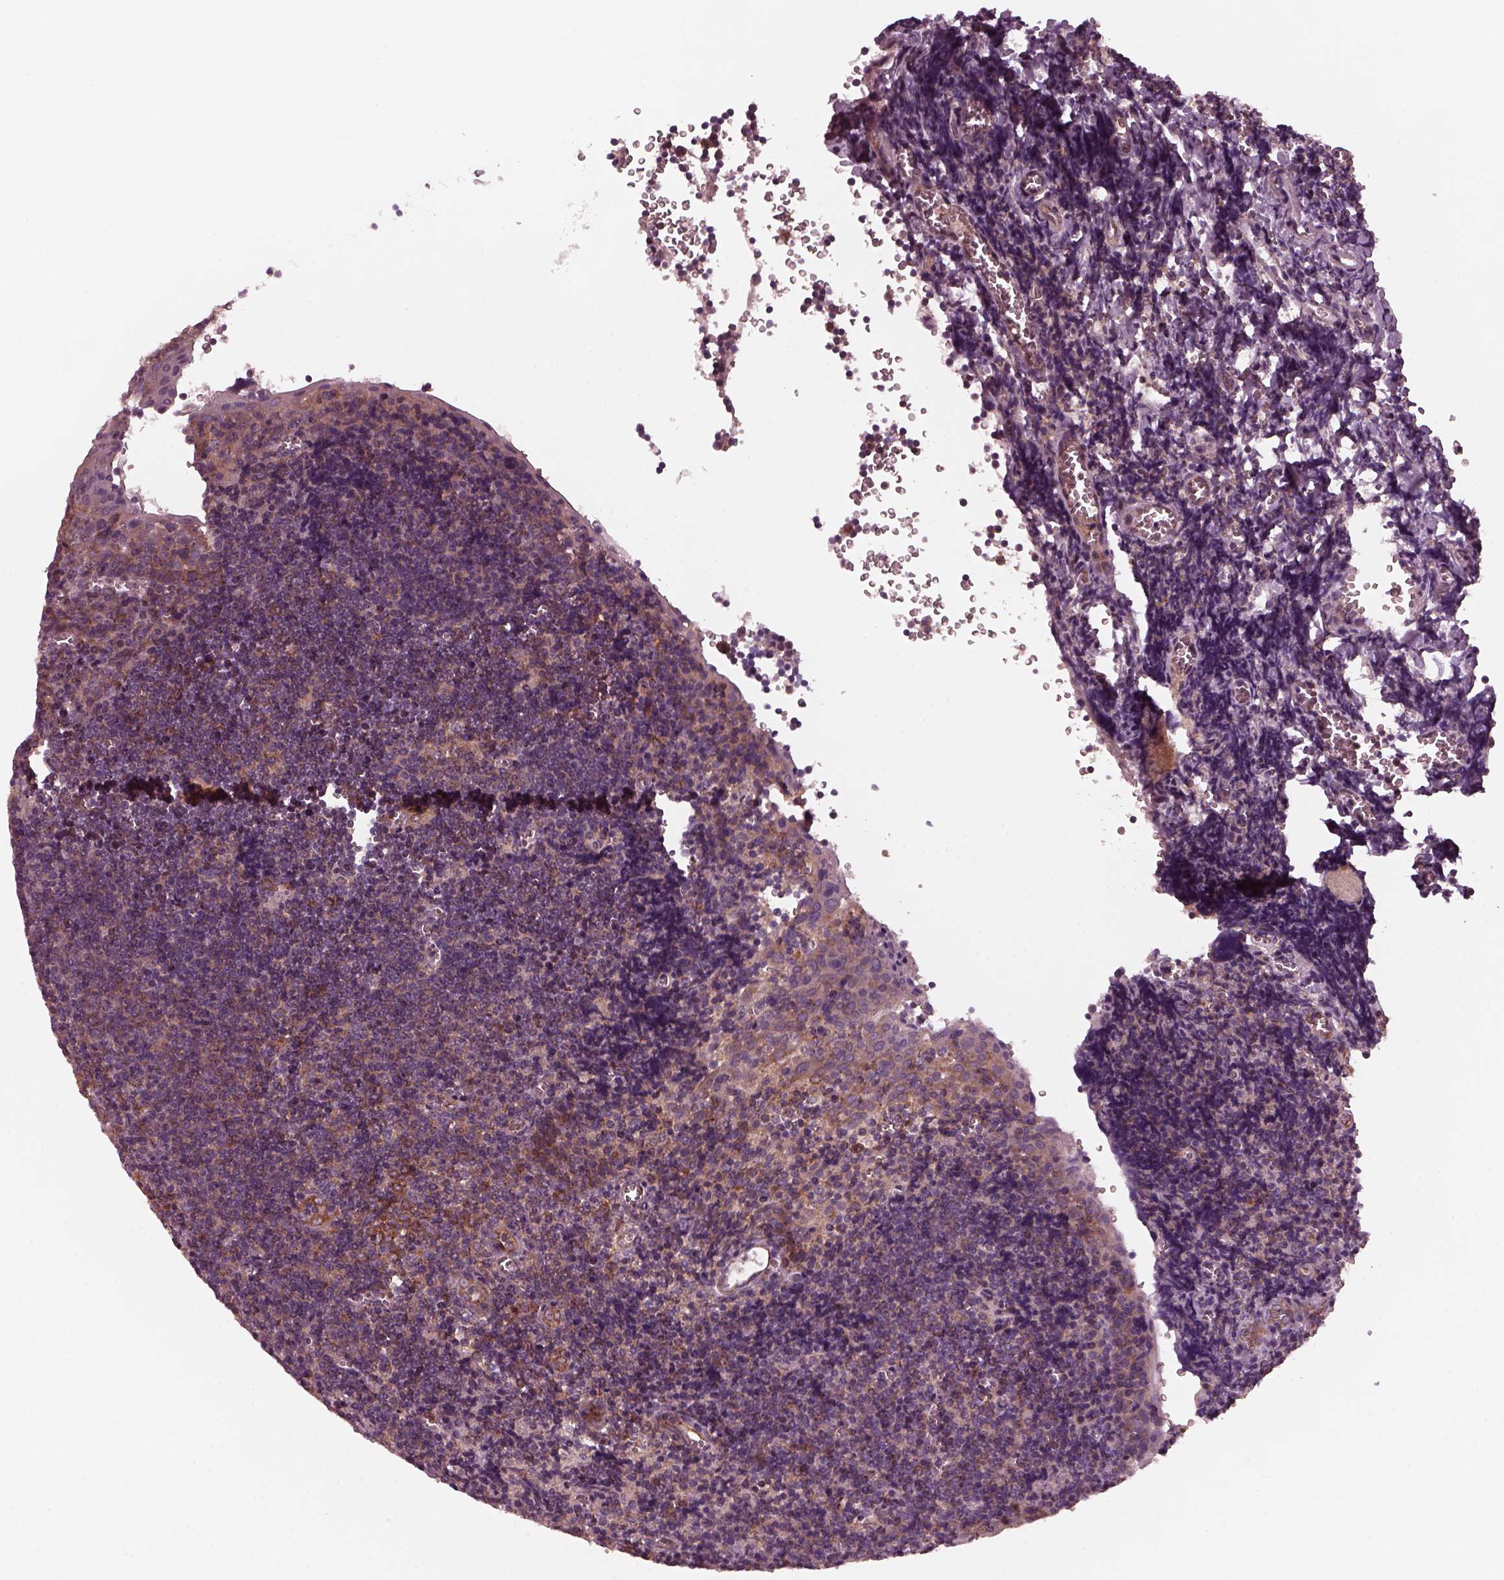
{"staining": {"intensity": "strong", "quantity": ">75%", "location": "cytoplasmic/membranous"}, "tissue": "tonsil", "cell_type": "Germinal center cells", "image_type": "normal", "snomed": [{"axis": "morphology", "description": "Normal tissue, NOS"}, {"axis": "morphology", "description": "Inflammation, NOS"}, {"axis": "topography", "description": "Tonsil"}], "caption": "Protein analysis of benign tonsil exhibits strong cytoplasmic/membranous staining in about >75% of germinal center cells.", "gene": "TUBG1", "patient": {"sex": "female", "age": 31}}